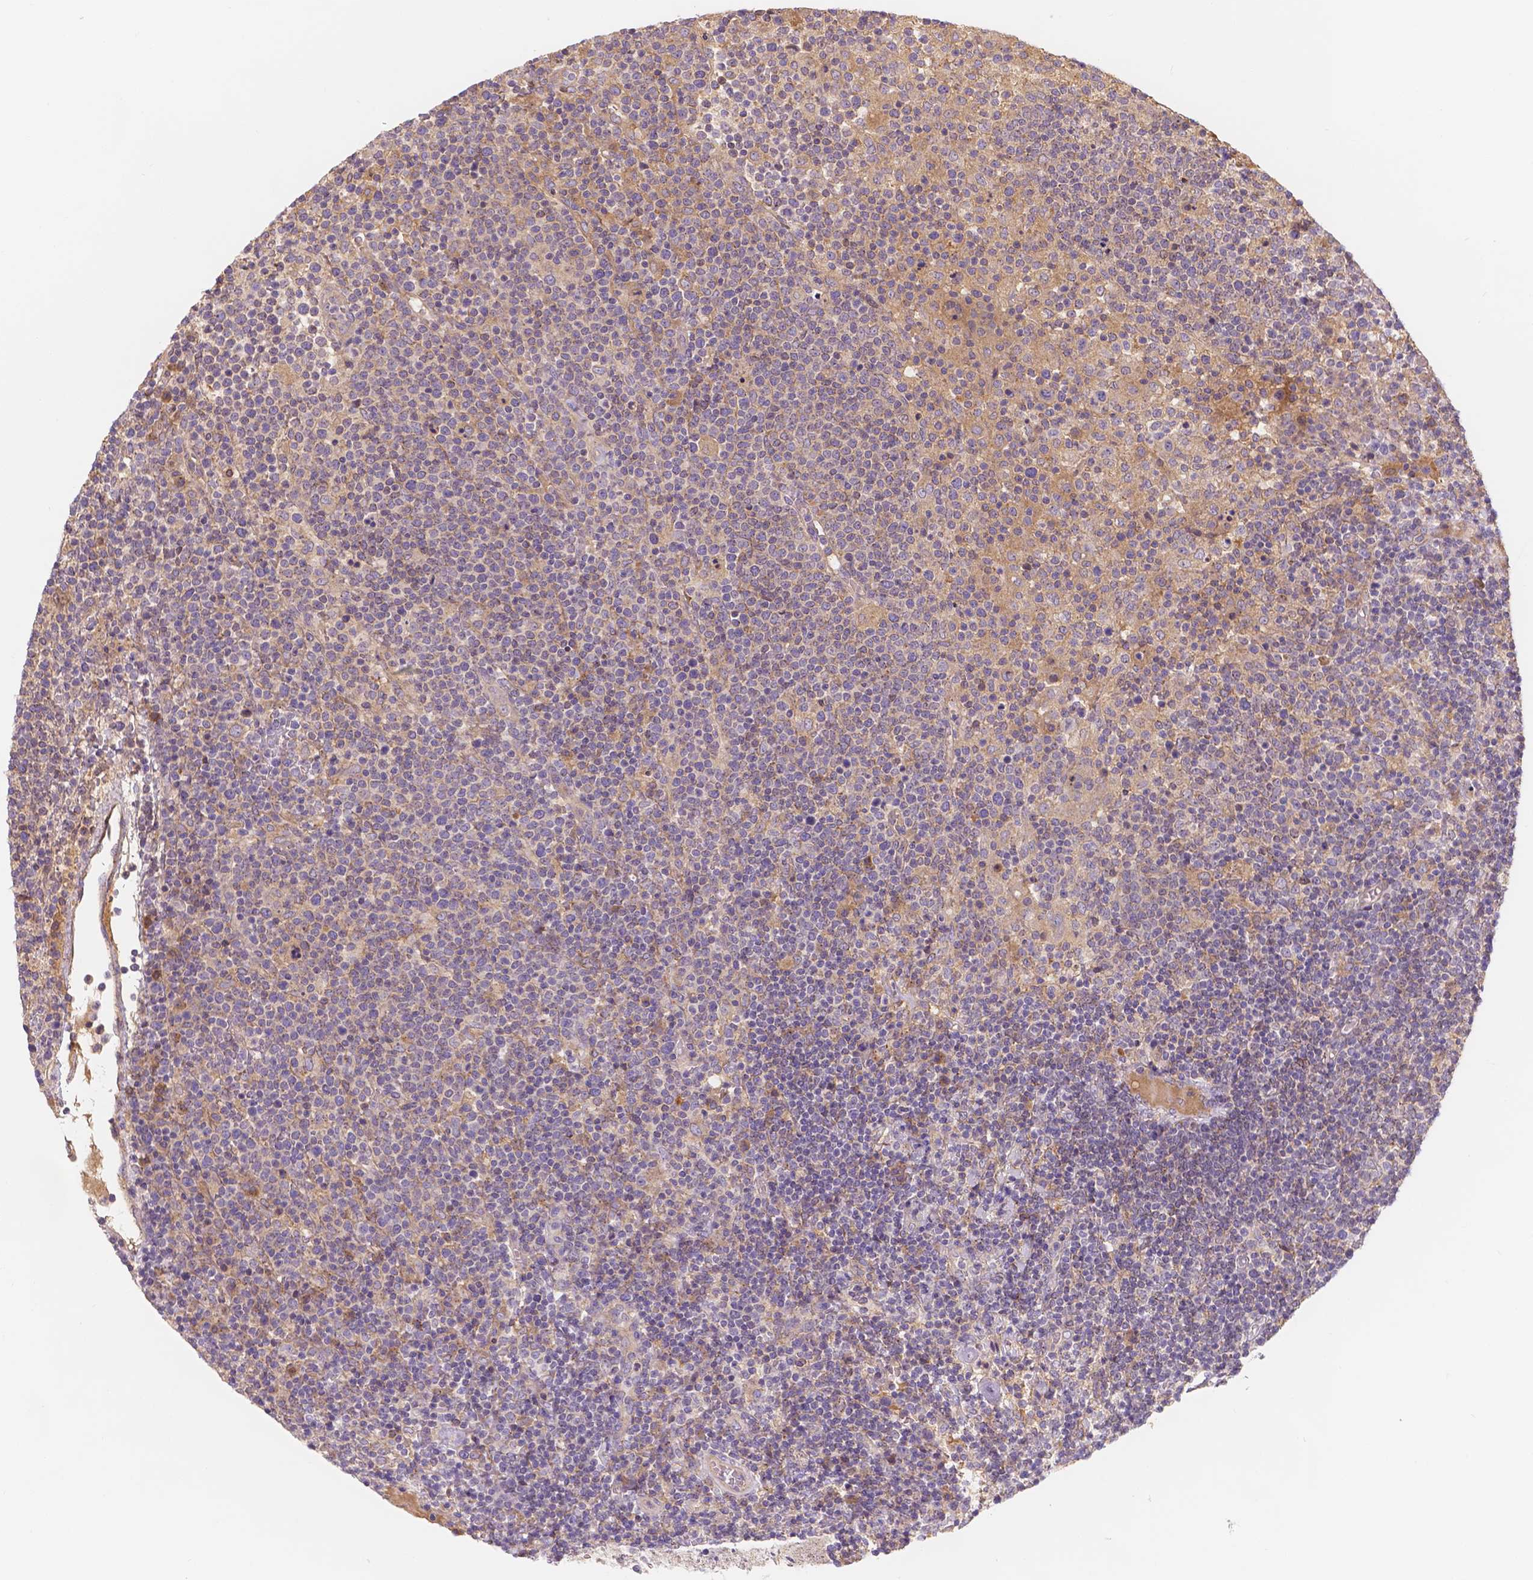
{"staining": {"intensity": "moderate", "quantity": ">75%", "location": "cytoplasmic/membranous"}, "tissue": "lymphoma", "cell_type": "Tumor cells", "image_type": "cancer", "snomed": [{"axis": "morphology", "description": "Malignant lymphoma, non-Hodgkin's type, High grade"}, {"axis": "topography", "description": "Lymph node"}], "caption": "High-grade malignant lymphoma, non-Hodgkin's type tissue exhibits moderate cytoplasmic/membranous staining in approximately >75% of tumor cells, visualized by immunohistochemistry. The protein is stained brown, and the nuclei are stained in blue (DAB (3,3'-diaminobenzidine) IHC with brightfield microscopy, high magnification).", "gene": "CDK10", "patient": {"sex": "male", "age": 61}}